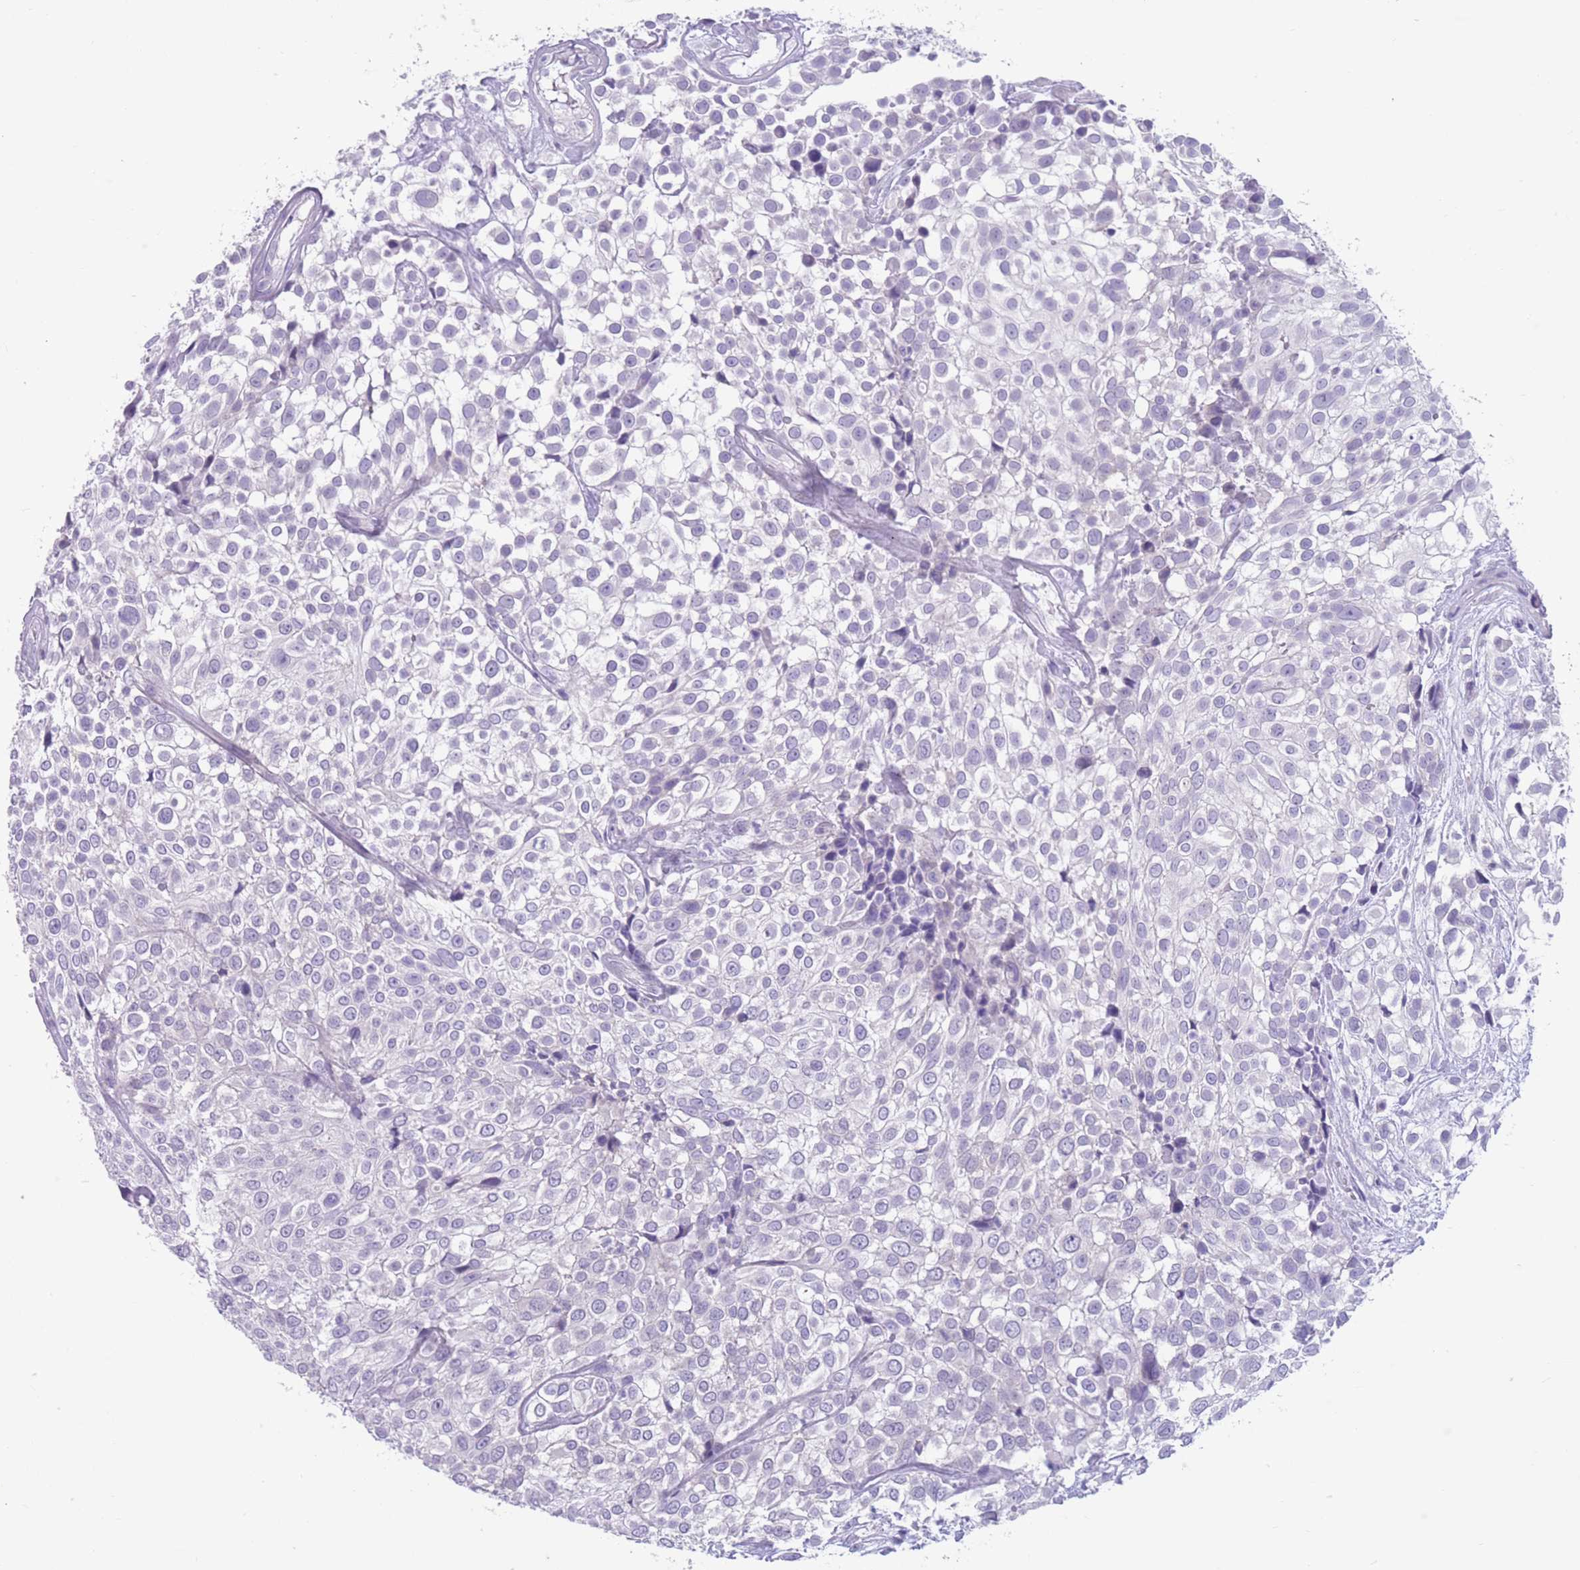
{"staining": {"intensity": "negative", "quantity": "none", "location": "none"}, "tissue": "urothelial cancer", "cell_type": "Tumor cells", "image_type": "cancer", "snomed": [{"axis": "morphology", "description": "Urothelial carcinoma, High grade"}, {"axis": "topography", "description": "Urinary bladder"}], "caption": "The immunohistochemistry (IHC) image has no significant positivity in tumor cells of urothelial carcinoma (high-grade) tissue.", "gene": "DPYD", "patient": {"sex": "male", "age": 56}}